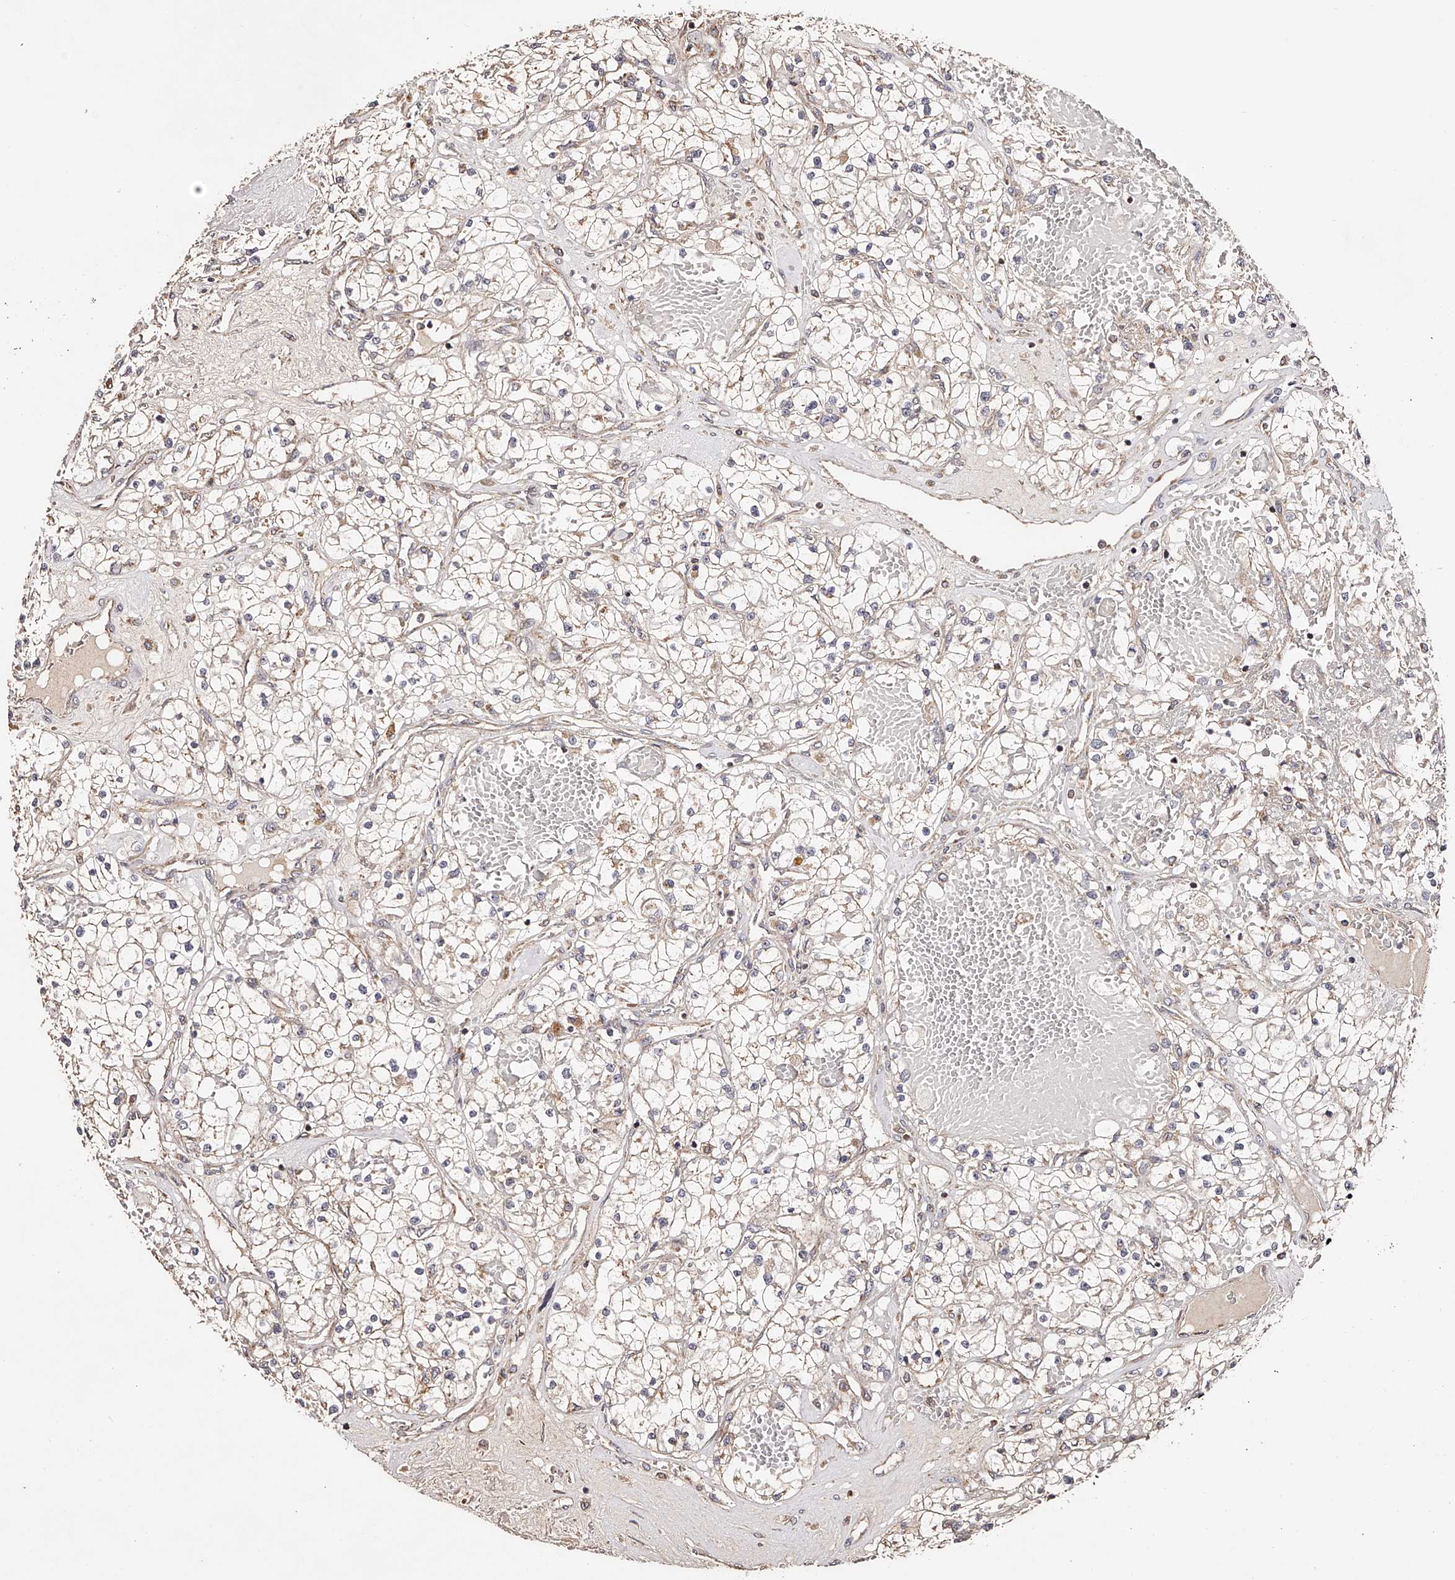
{"staining": {"intensity": "negative", "quantity": "none", "location": "none"}, "tissue": "renal cancer", "cell_type": "Tumor cells", "image_type": "cancer", "snomed": [{"axis": "morphology", "description": "Normal tissue, NOS"}, {"axis": "morphology", "description": "Adenocarcinoma, NOS"}, {"axis": "topography", "description": "Kidney"}], "caption": "Histopathology image shows no significant protein staining in tumor cells of renal cancer (adenocarcinoma).", "gene": "USP21", "patient": {"sex": "male", "age": 68}}